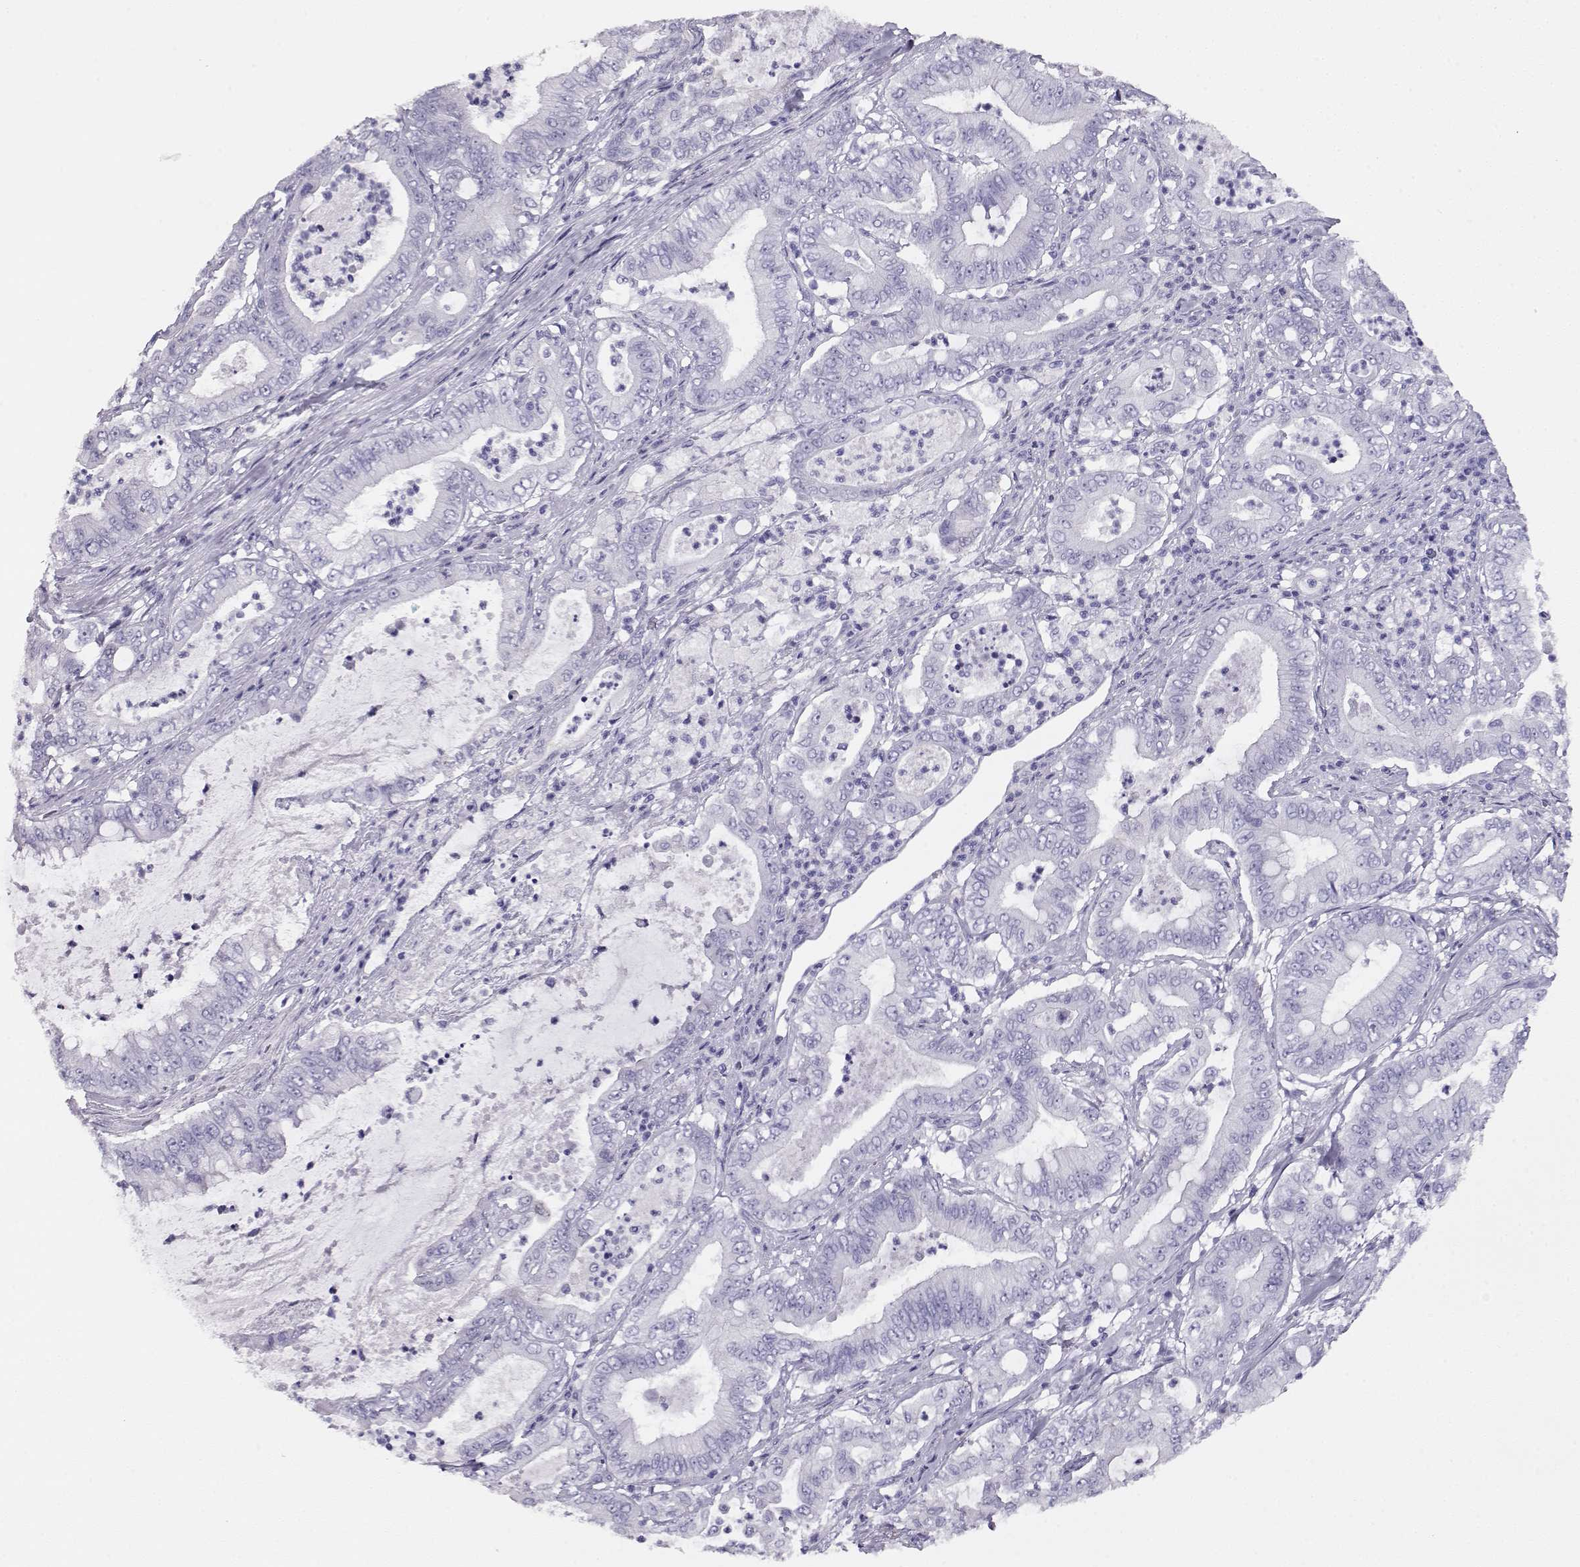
{"staining": {"intensity": "negative", "quantity": "none", "location": "none"}, "tissue": "pancreatic cancer", "cell_type": "Tumor cells", "image_type": "cancer", "snomed": [{"axis": "morphology", "description": "Adenocarcinoma, NOS"}, {"axis": "topography", "description": "Pancreas"}], "caption": "Immunohistochemistry (IHC) micrograph of neoplastic tissue: pancreatic cancer (adenocarcinoma) stained with DAB (3,3'-diaminobenzidine) reveals no significant protein positivity in tumor cells.", "gene": "CRX", "patient": {"sex": "male", "age": 71}}